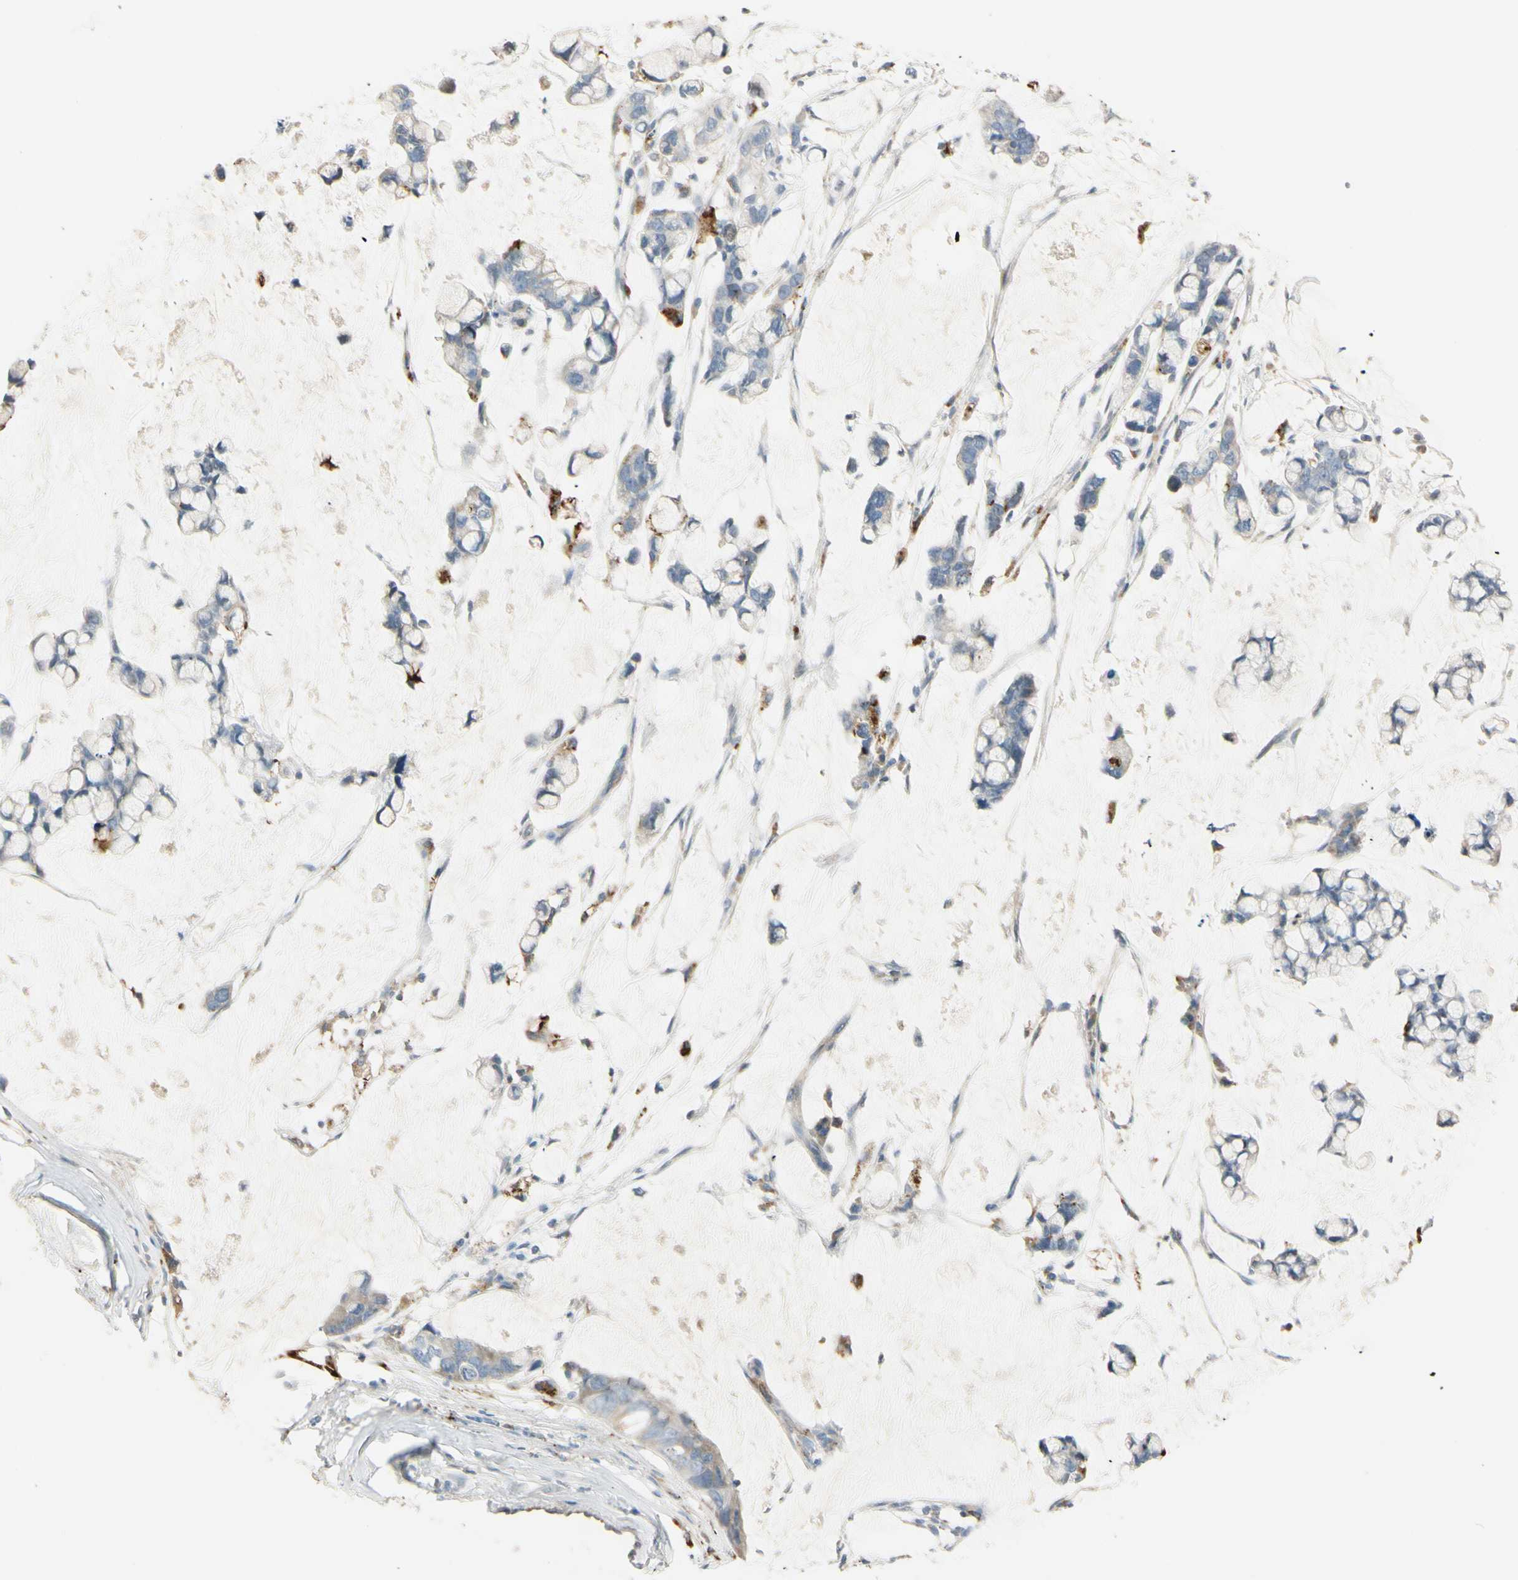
{"staining": {"intensity": "weak", "quantity": "25%-75%", "location": "cytoplasmic/membranous"}, "tissue": "stomach cancer", "cell_type": "Tumor cells", "image_type": "cancer", "snomed": [{"axis": "morphology", "description": "Adenocarcinoma, NOS"}, {"axis": "topography", "description": "Stomach, lower"}], "caption": "Weak cytoplasmic/membranous expression for a protein is present in approximately 25%-75% of tumor cells of stomach cancer using IHC.", "gene": "ANGPTL1", "patient": {"sex": "male", "age": 84}}